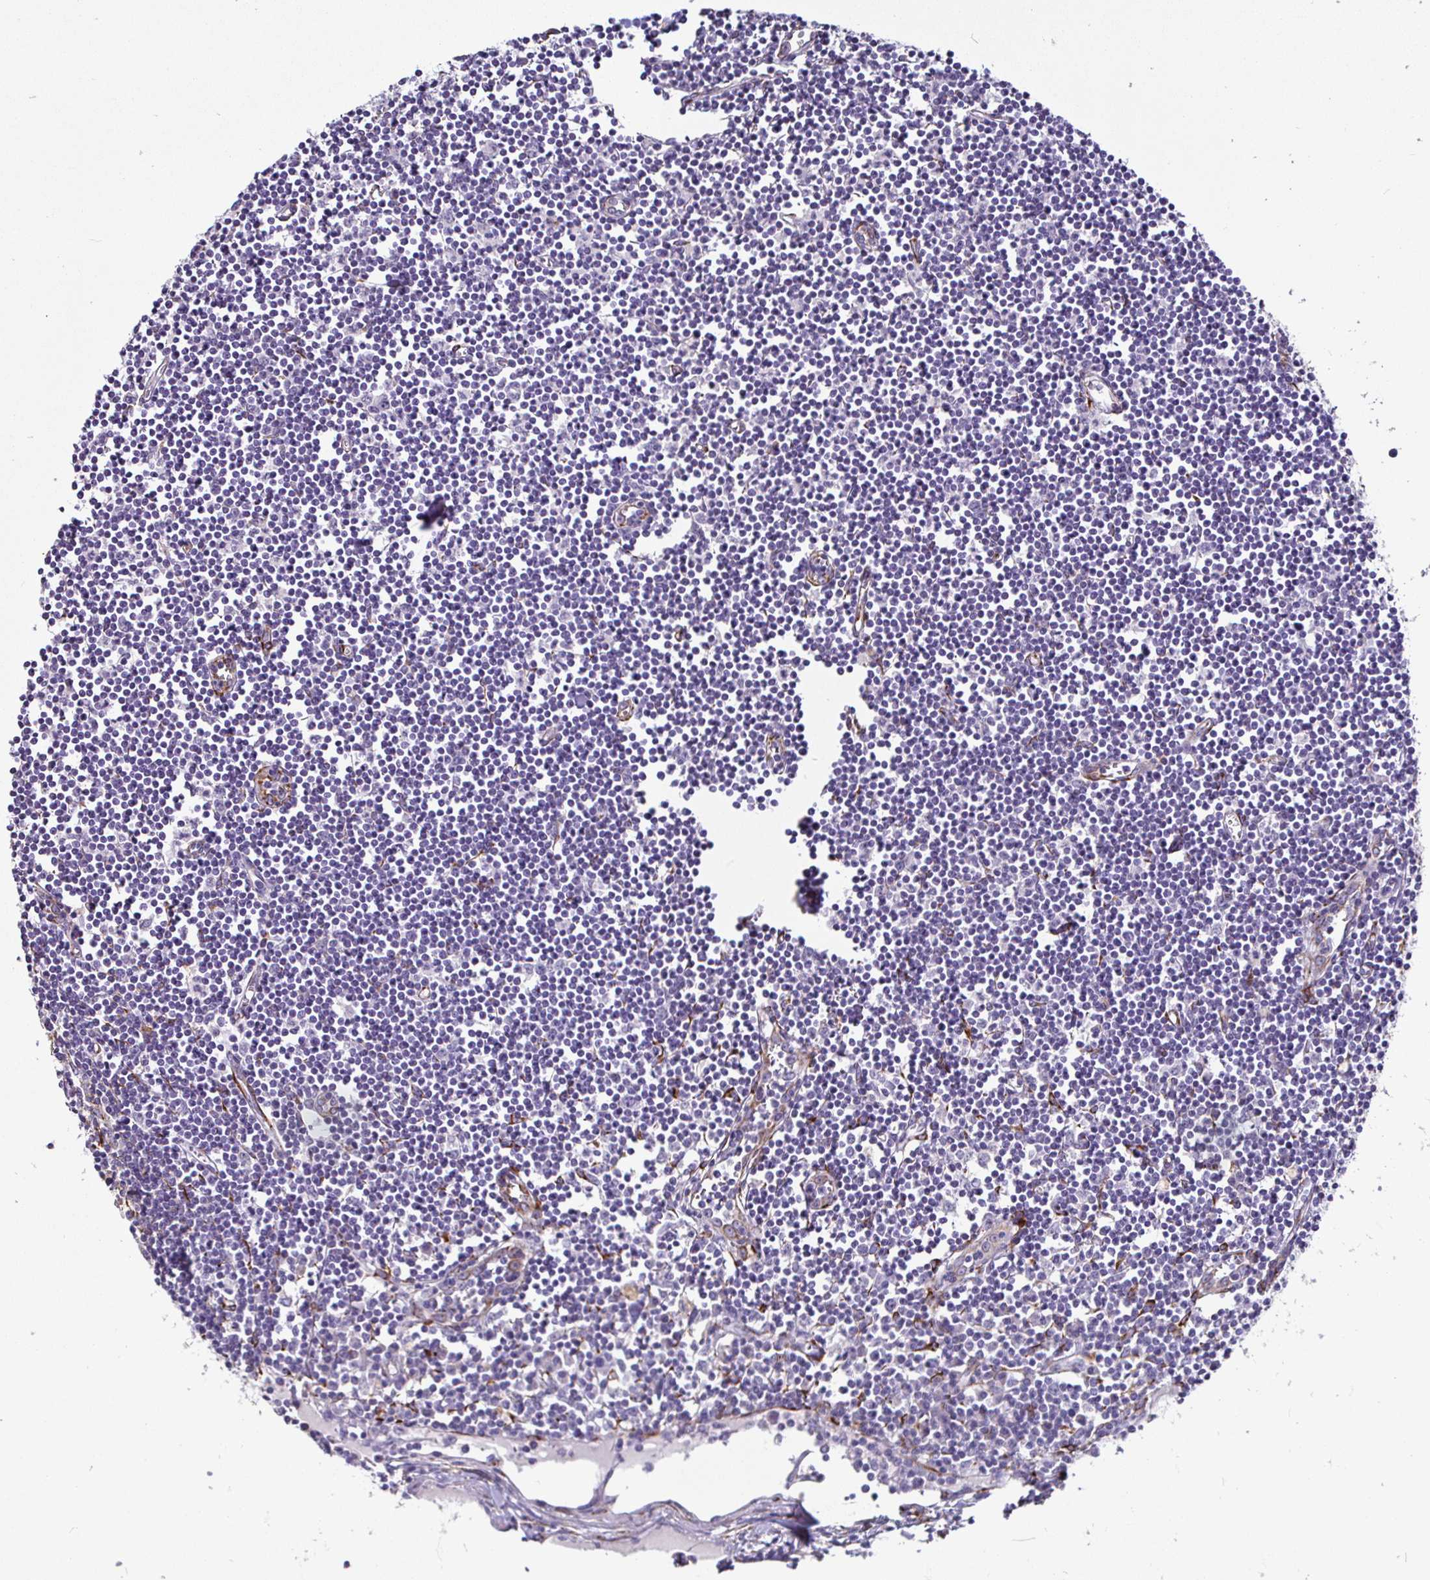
{"staining": {"intensity": "strong", "quantity": "25%-75%", "location": "cytoplasmic/membranous"}, "tissue": "lymph node", "cell_type": "Germinal center cells", "image_type": "normal", "snomed": [{"axis": "morphology", "description": "Normal tissue, NOS"}, {"axis": "topography", "description": "Lymph node"}], "caption": "Immunohistochemistry micrograph of normal lymph node: lymph node stained using immunohistochemistry reveals high levels of strong protein expression localized specifically in the cytoplasmic/membranous of germinal center cells, appearing as a cytoplasmic/membranous brown color.", "gene": "P4HA2", "patient": {"sex": "female", "age": 65}}